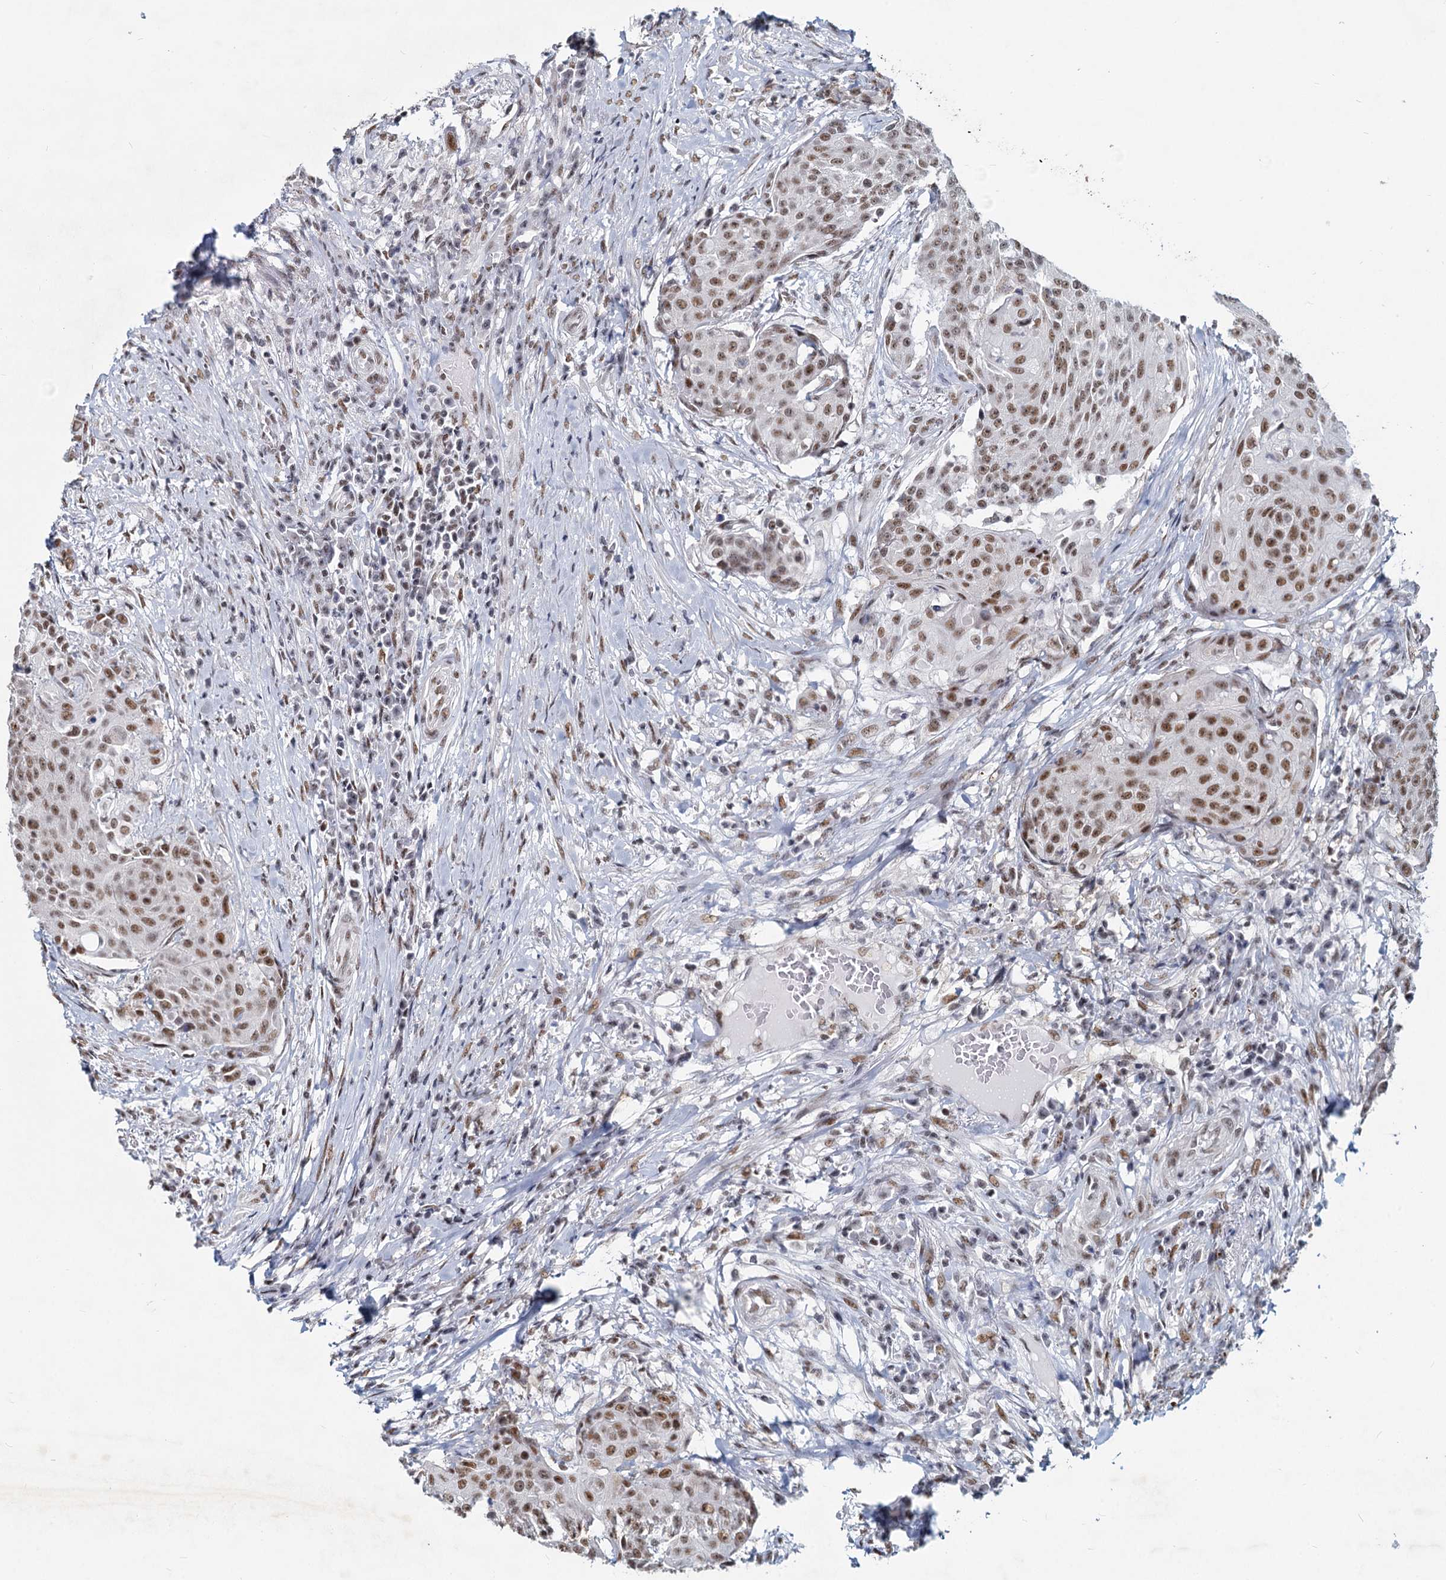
{"staining": {"intensity": "moderate", "quantity": ">75%", "location": "nuclear"}, "tissue": "urothelial cancer", "cell_type": "Tumor cells", "image_type": "cancer", "snomed": [{"axis": "morphology", "description": "Urothelial carcinoma, High grade"}, {"axis": "topography", "description": "Urinary bladder"}], "caption": "Protein staining of urothelial cancer tissue exhibits moderate nuclear expression in approximately >75% of tumor cells. The staining is performed using DAB brown chromogen to label protein expression. The nuclei are counter-stained blue using hematoxylin.", "gene": "METTL14", "patient": {"sex": "female", "age": 63}}